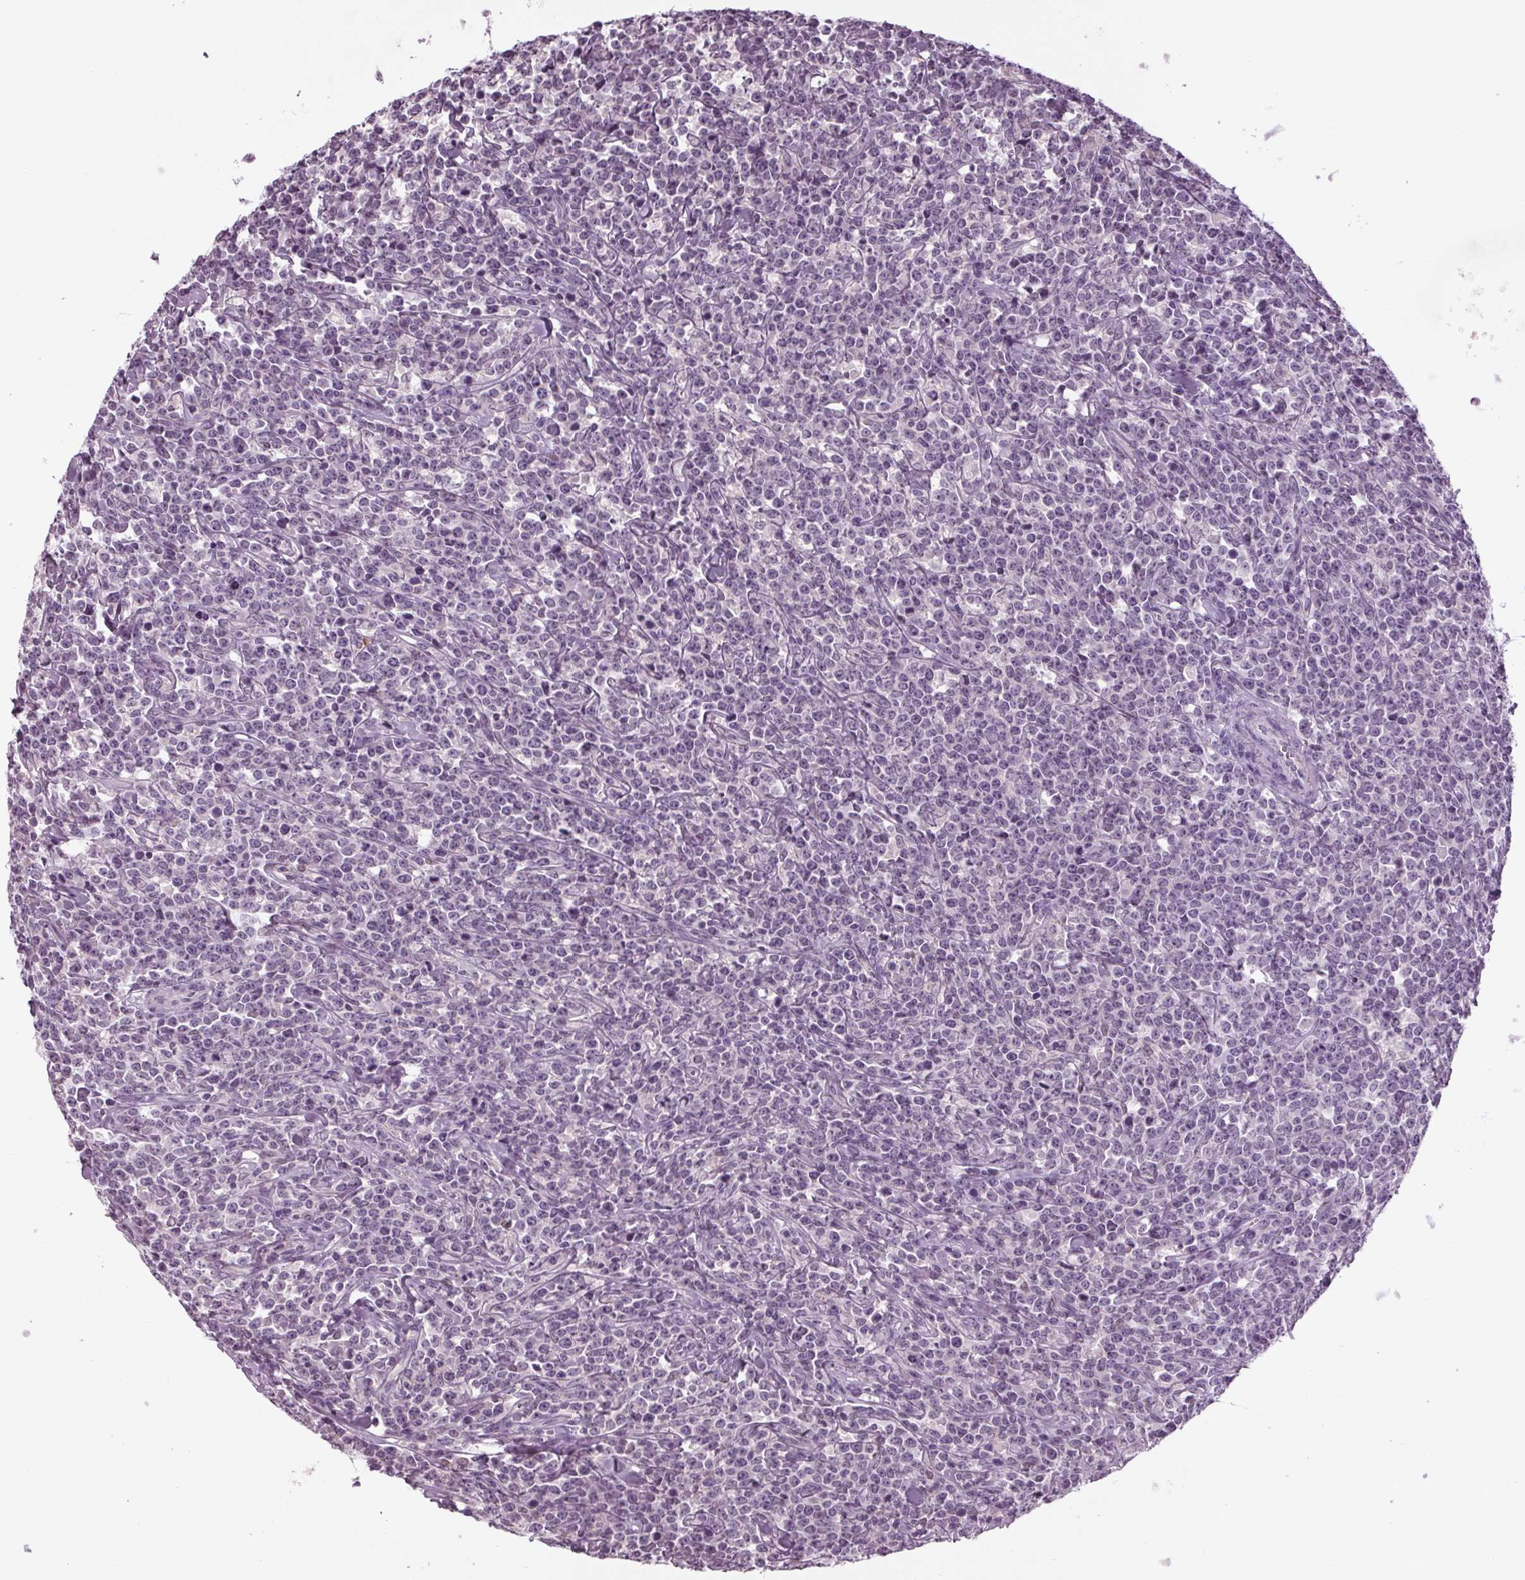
{"staining": {"intensity": "negative", "quantity": "none", "location": "none"}, "tissue": "lymphoma", "cell_type": "Tumor cells", "image_type": "cancer", "snomed": [{"axis": "morphology", "description": "Malignant lymphoma, non-Hodgkin's type, High grade"}, {"axis": "topography", "description": "Small intestine"}], "caption": "Immunohistochemistry (IHC) micrograph of lymphoma stained for a protein (brown), which shows no positivity in tumor cells.", "gene": "BHLHE22", "patient": {"sex": "female", "age": 56}}